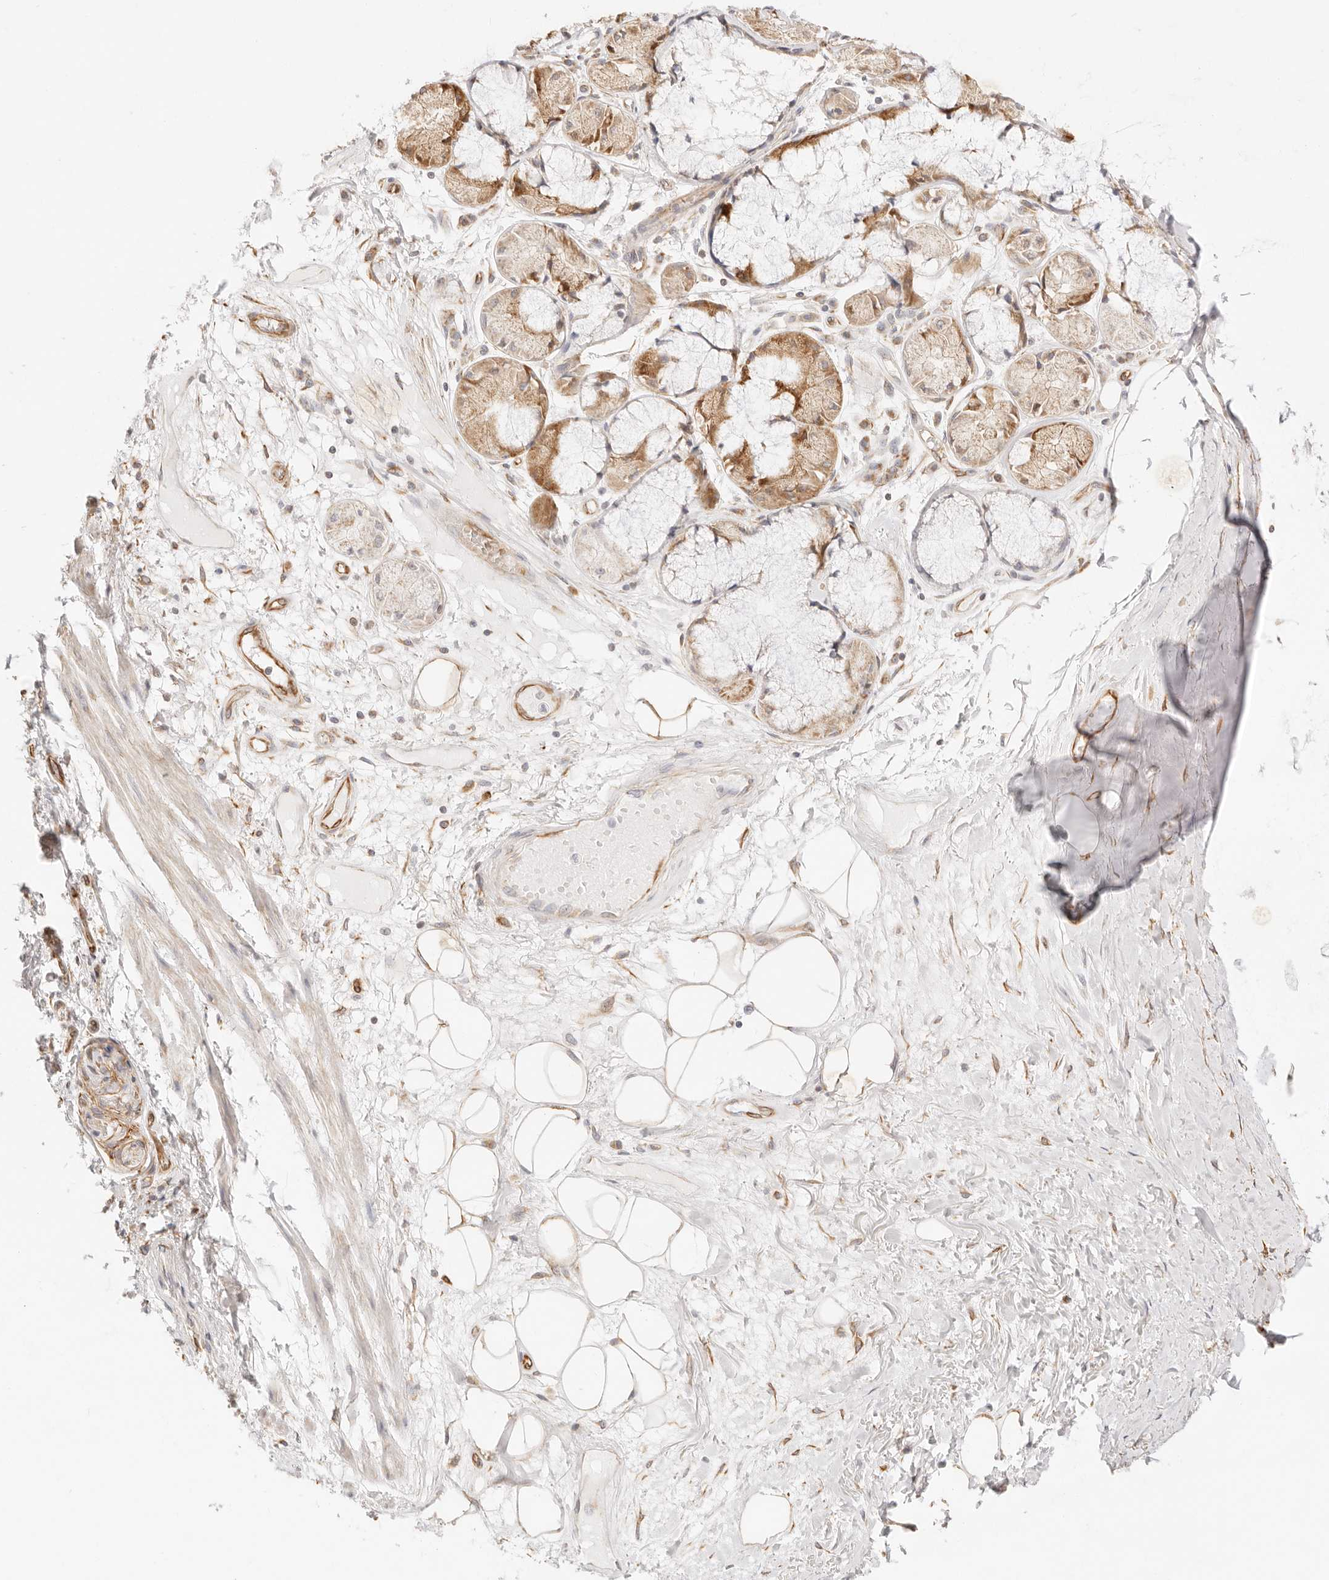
{"staining": {"intensity": "weak", "quantity": ">75%", "location": "cytoplasmic/membranous"}, "tissue": "adipose tissue", "cell_type": "Adipocytes", "image_type": "normal", "snomed": [{"axis": "morphology", "description": "Normal tissue, NOS"}, {"axis": "topography", "description": "Bronchus"}], "caption": "A photomicrograph of human adipose tissue stained for a protein demonstrates weak cytoplasmic/membranous brown staining in adipocytes. (DAB IHC with brightfield microscopy, high magnification).", "gene": "ZC3H11A", "patient": {"sex": "male", "age": 66}}